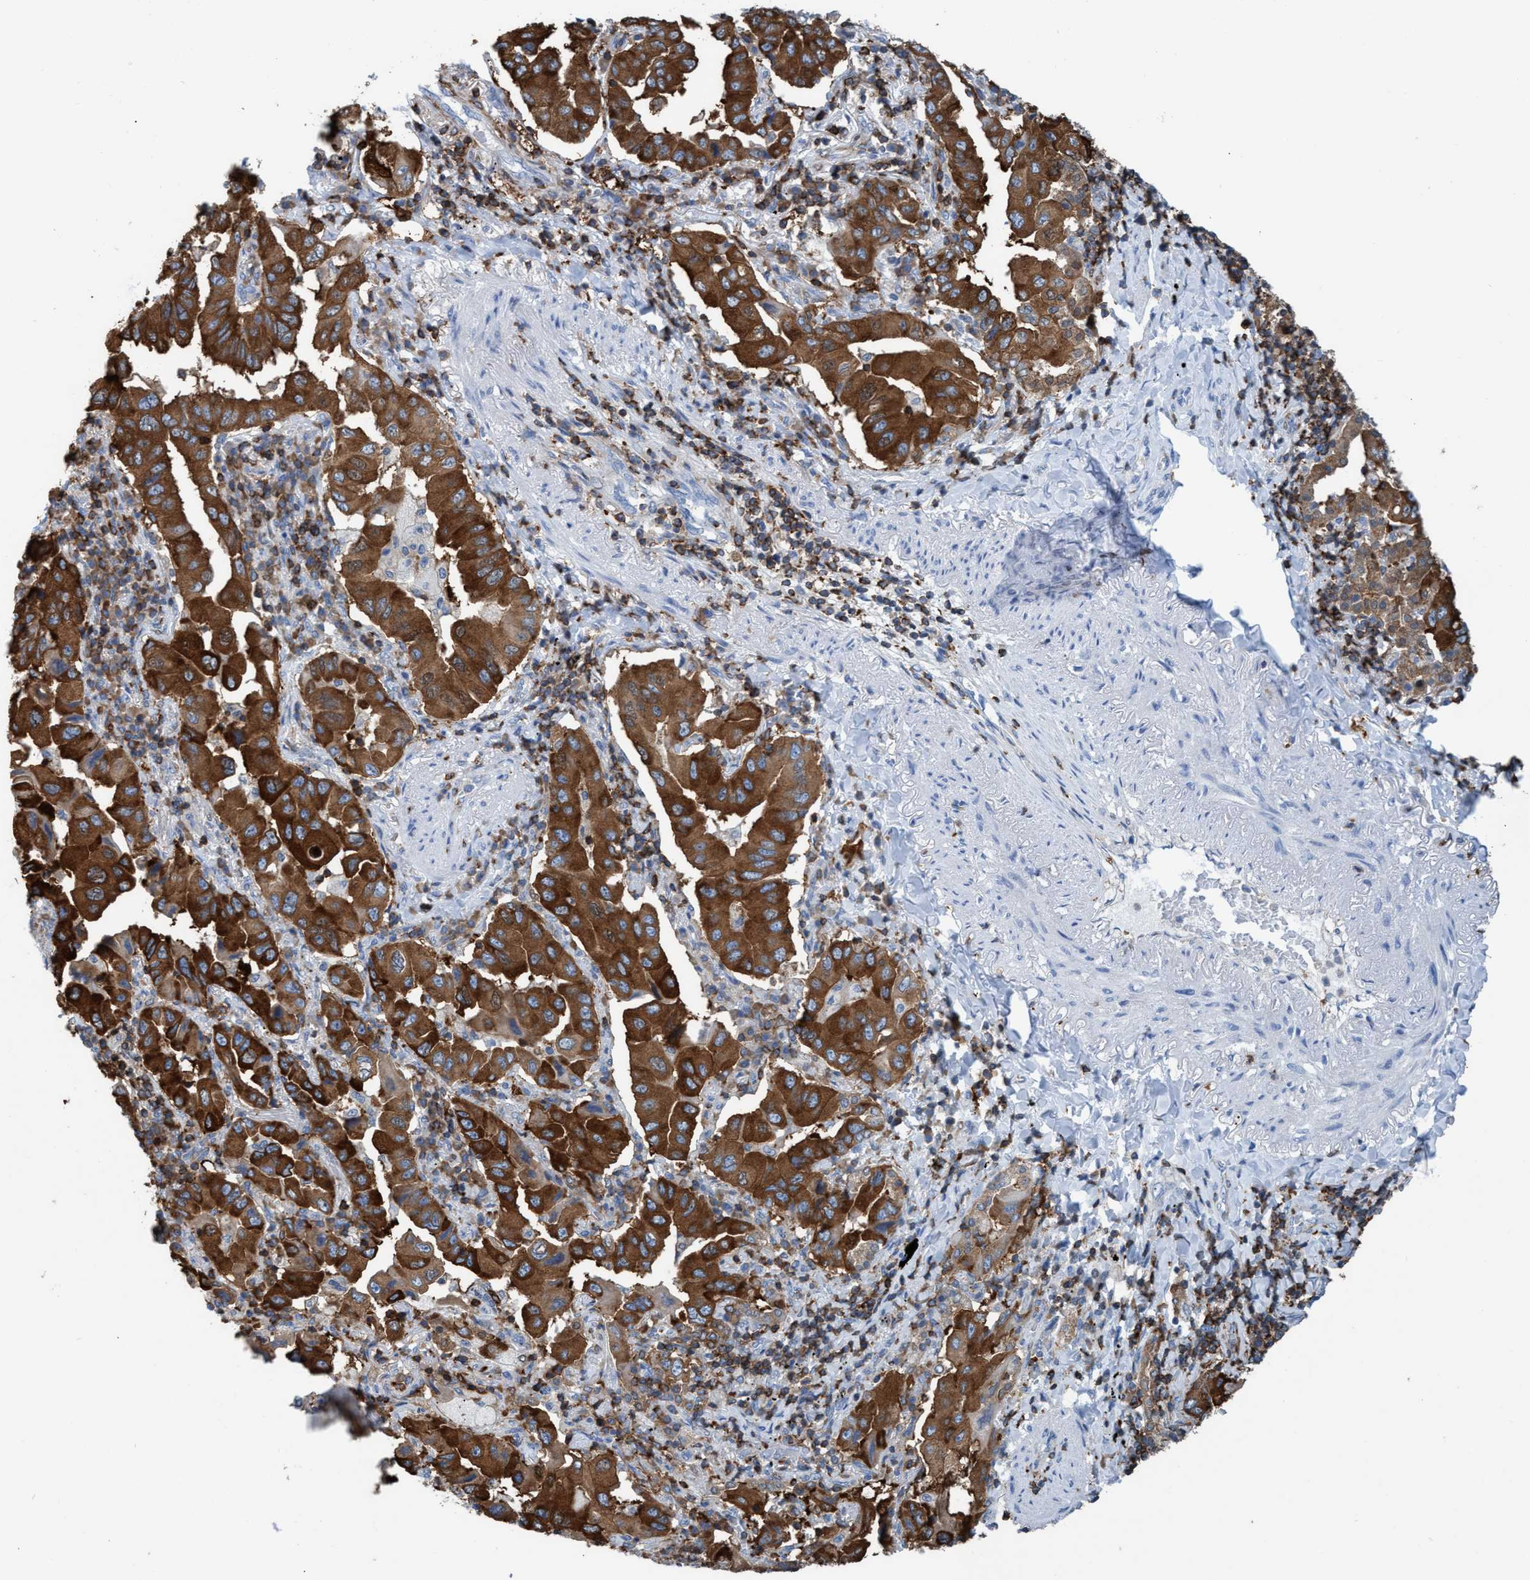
{"staining": {"intensity": "strong", "quantity": ">75%", "location": "cytoplasmic/membranous"}, "tissue": "lung cancer", "cell_type": "Tumor cells", "image_type": "cancer", "snomed": [{"axis": "morphology", "description": "Adenocarcinoma, NOS"}, {"axis": "topography", "description": "Lung"}], "caption": "About >75% of tumor cells in human adenocarcinoma (lung) reveal strong cytoplasmic/membranous protein staining as visualized by brown immunohistochemical staining.", "gene": "EZR", "patient": {"sex": "female", "age": 65}}